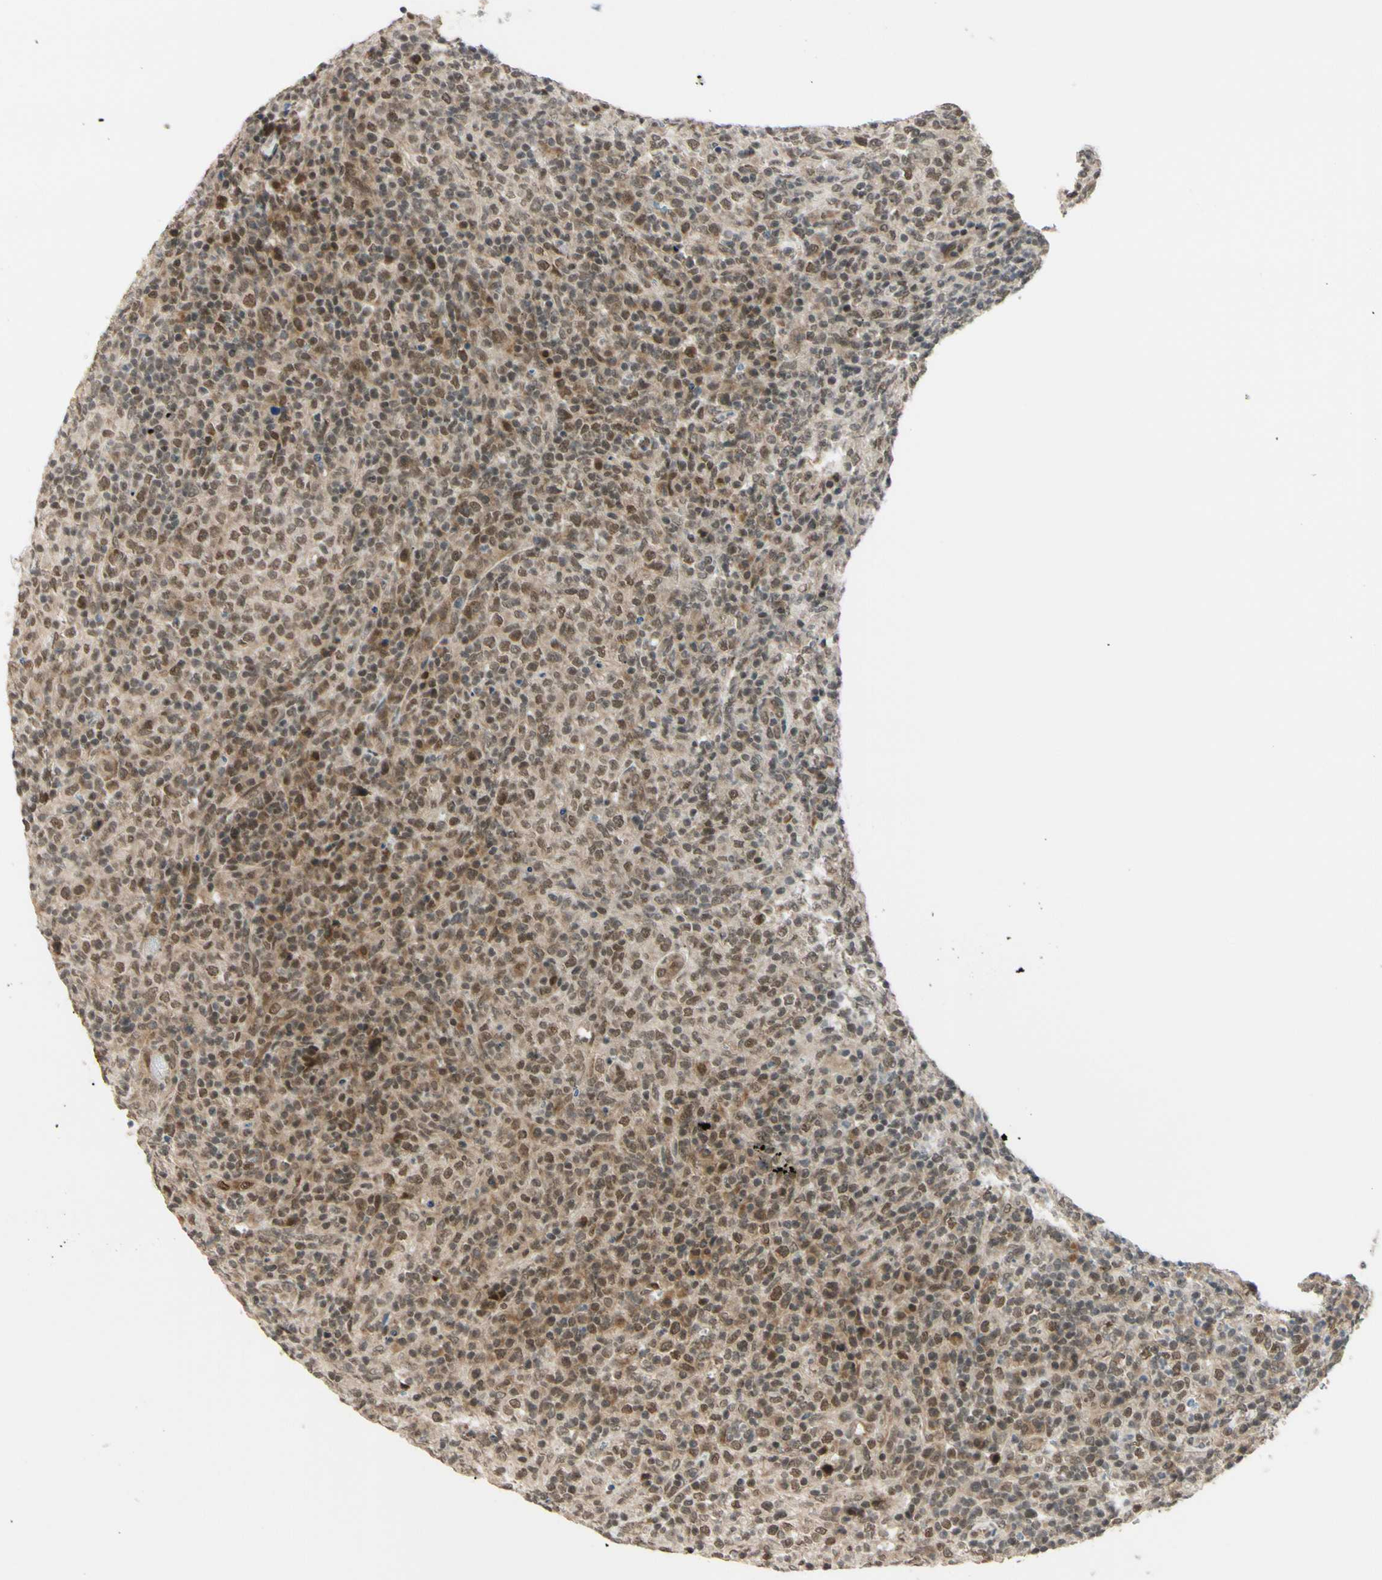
{"staining": {"intensity": "moderate", "quantity": "25%-75%", "location": "cytoplasmic/membranous,nuclear"}, "tissue": "lymphoma", "cell_type": "Tumor cells", "image_type": "cancer", "snomed": [{"axis": "morphology", "description": "Malignant lymphoma, non-Hodgkin's type, High grade"}, {"axis": "topography", "description": "Lymph node"}], "caption": "Approximately 25%-75% of tumor cells in human lymphoma show moderate cytoplasmic/membranous and nuclear protein expression as visualized by brown immunohistochemical staining.", "gene": "BRMS1", "patient": {"sex": "female", "age": 76}}